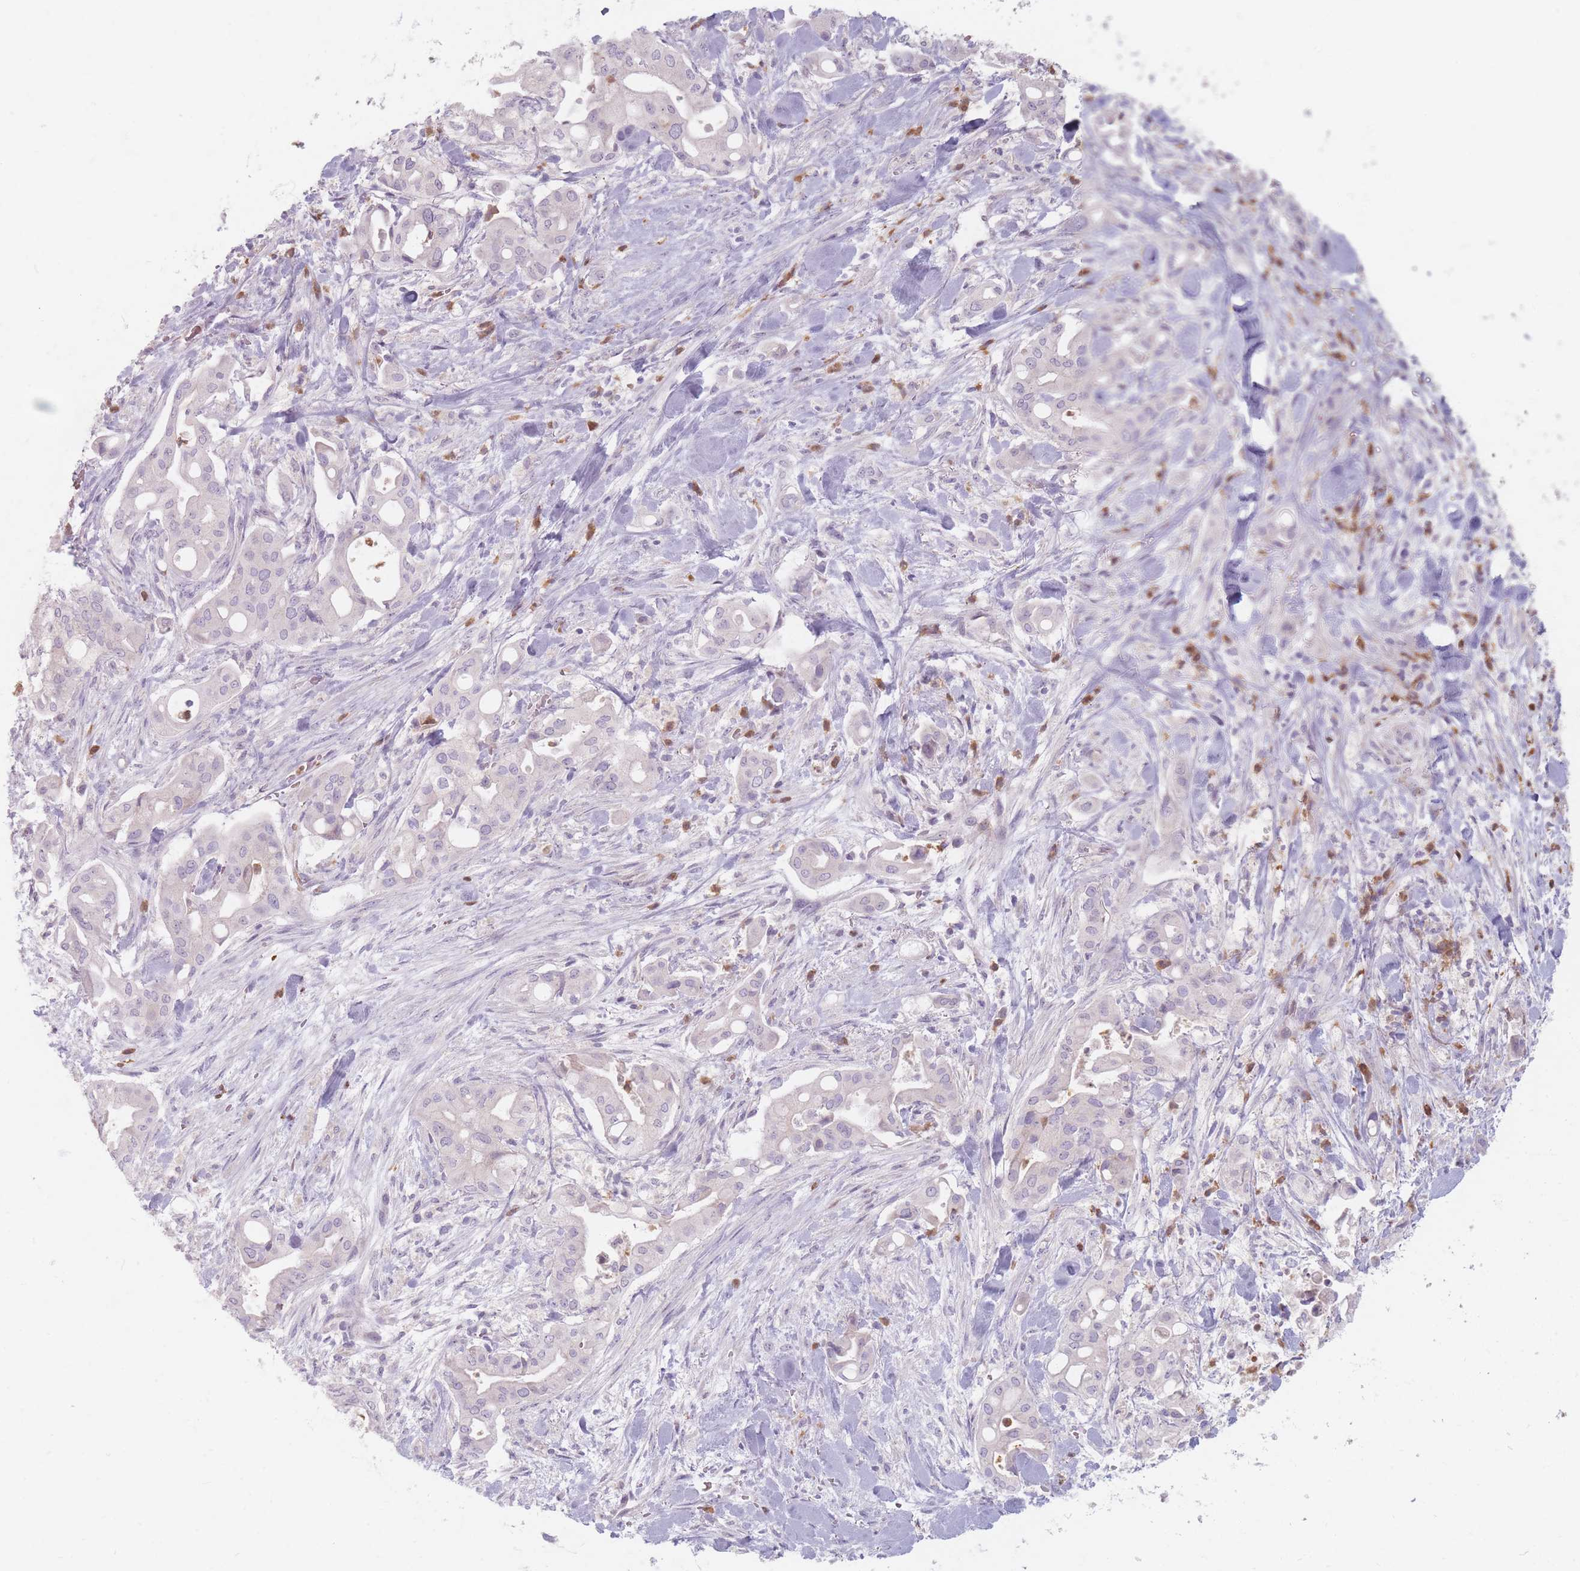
{"staining": {"intensity": "negative", "quantity": "none", "location": "none"}, "tissue": "liver cancer", "cell_type": "Tumor cells", "image_type": "cancer", "snomed": [{"axis": "morphology", "description": "Cholangiocarcinoma"}, {"axis": "topography", "description": "Liver"}], "caption": "The histopathology image reveals no significant expression in tumor cells of liver cancer.", "gene": "CHCHD7", "patient": {"sex": "female", "age": 68}}